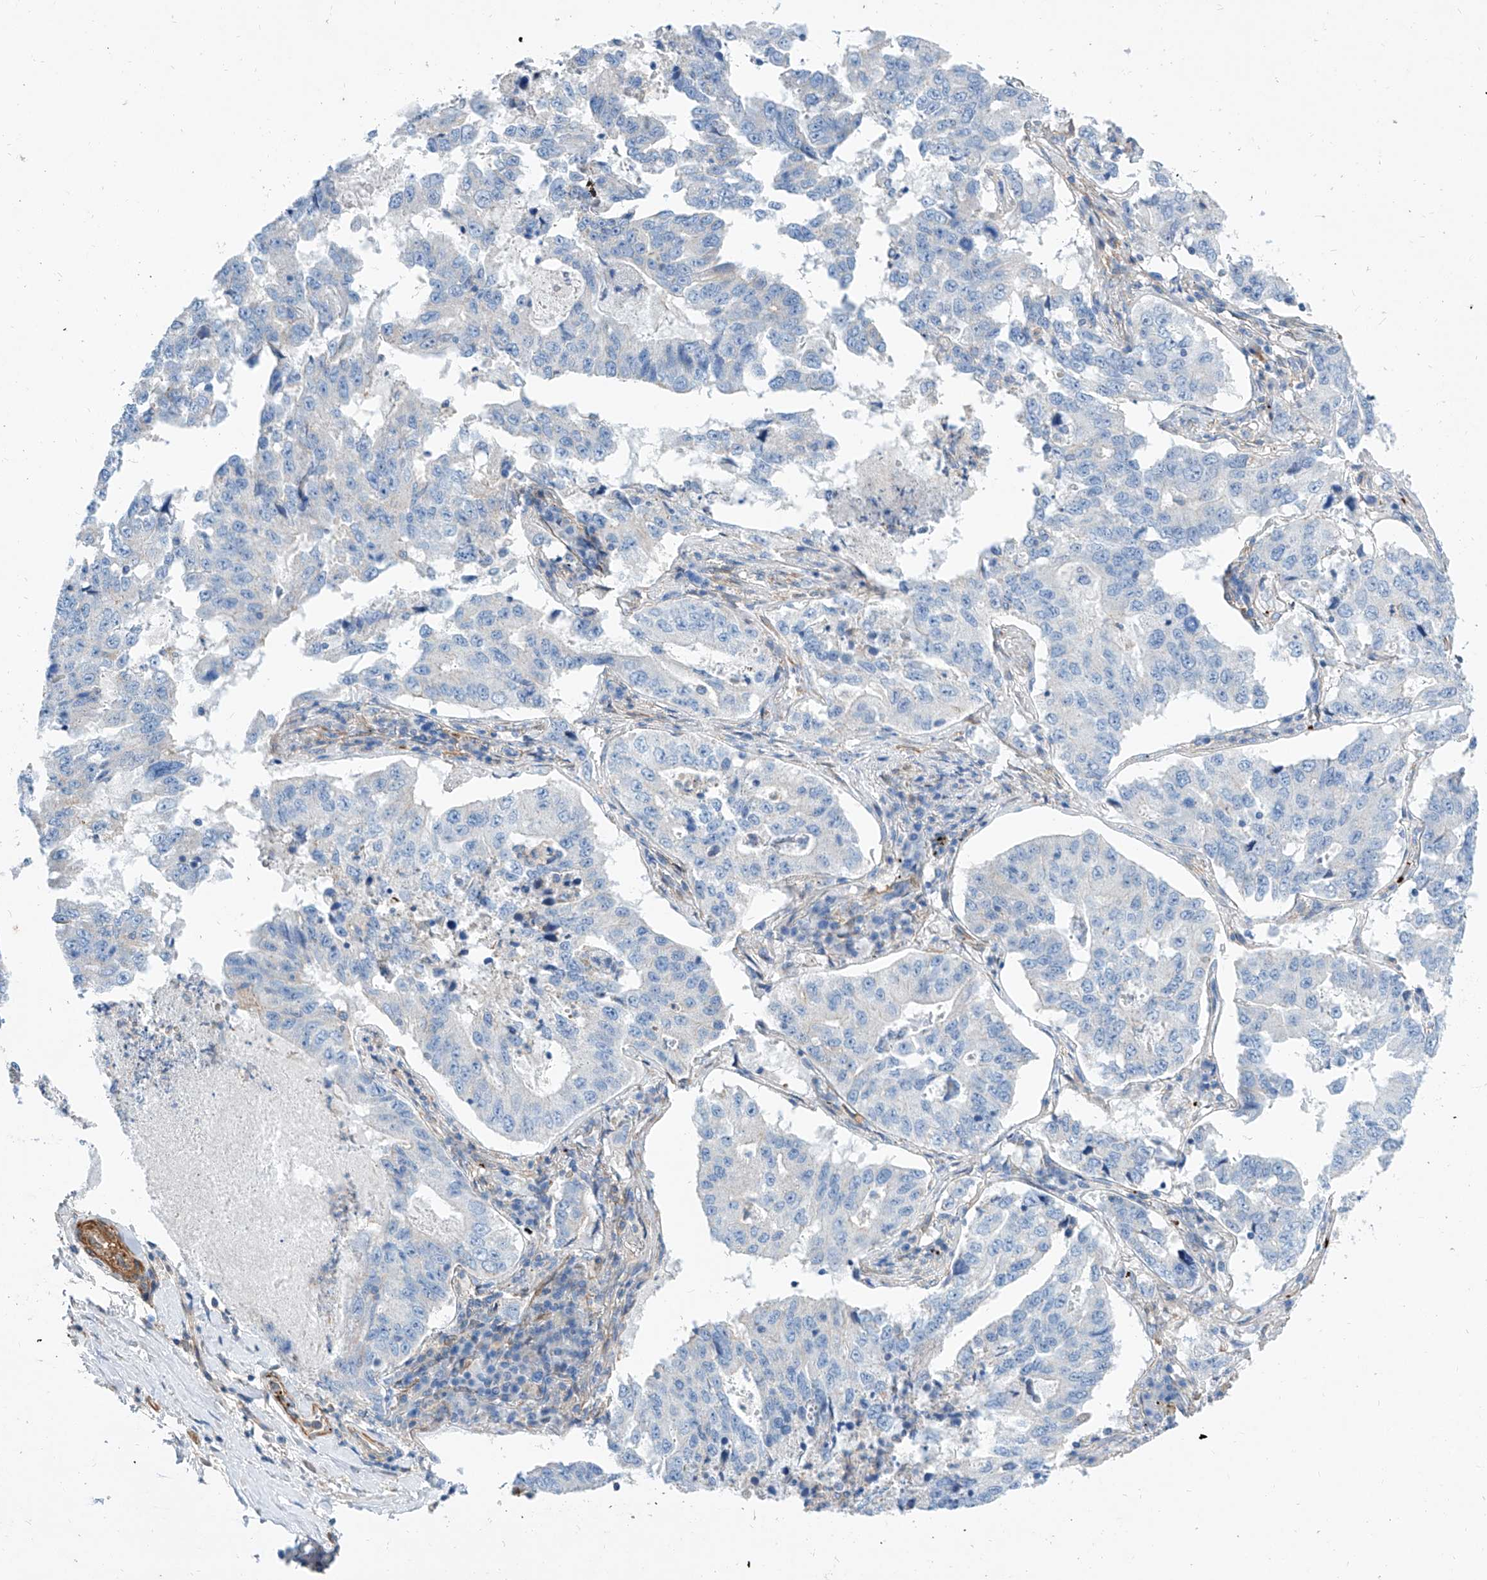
{"staining": {"intensity": "negative", "quantity": "none", "location": "none"}, "tissue": "lung cancer", "cell_type": "Tumor cells", "image_type": "cancer", "snomed": [{"axis": "morphology", "description": "Adenocarcinoma, NOS"}, {"axis": "topography", "description": "Lung"}], "caption": "Immunohistochemical staining of lung cancer (adenocarcinoma) reveals no significant positivity in tumor cells.", "gene": "TAS2R60", "patient": {"sex": "female", "age": 51}}